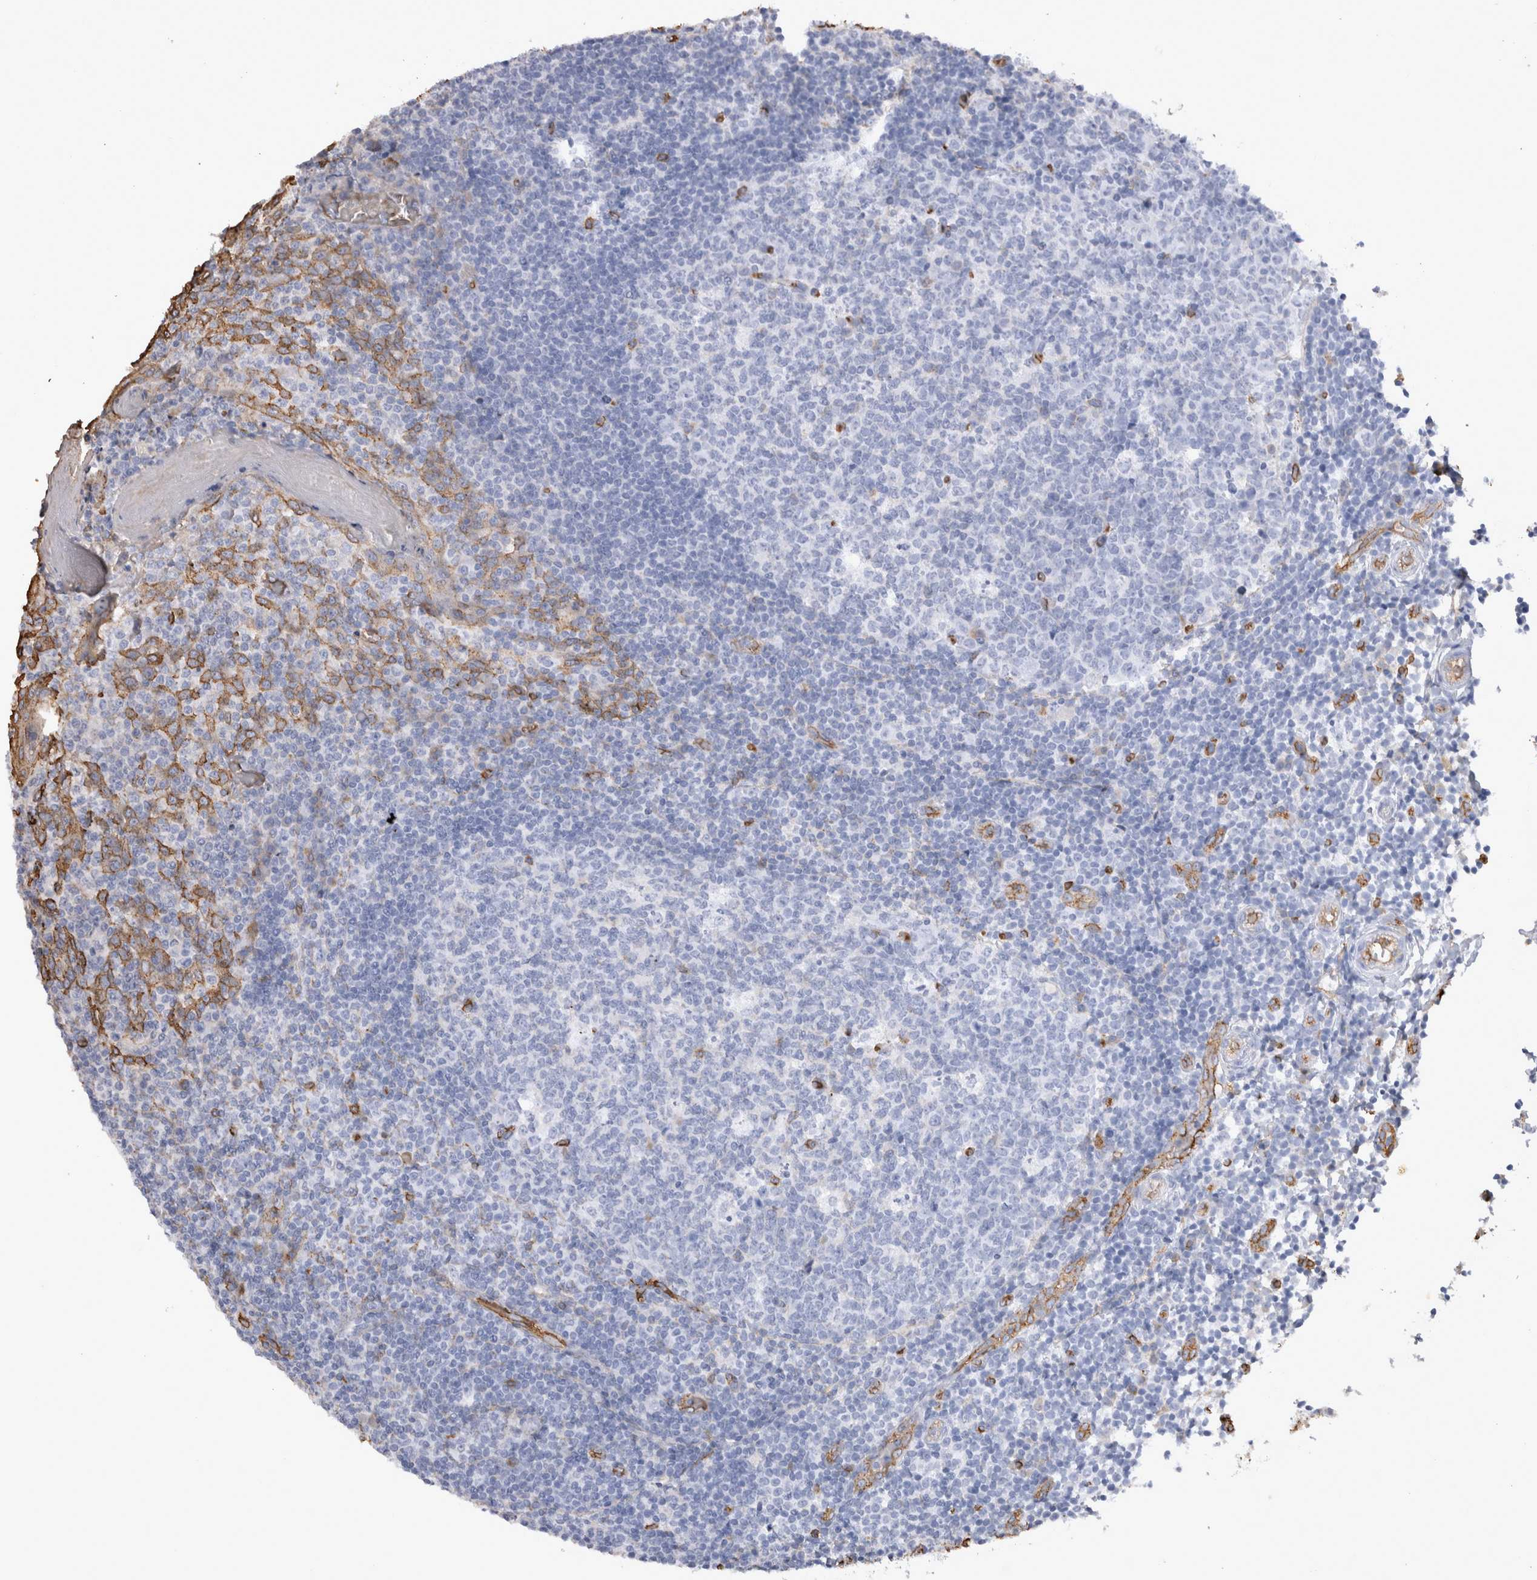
{"staining": {"intensity": "negative", "quantity": "none", "location": "none"}, "tissue": "tonsil", "cell_type": "Germinal center cells", "image_type": "normal", "snomed": [{"axis": "morphology", "description": "Normal tissue, NOS"}, {"axis": "topography", "description": "Tonsil"}], "caption": "Tonsil stained for a protein using immunohistochemistry (IHC) shows no expression germinal center cells.", "gene": "IL17RC", "patient": {"sex": "female", "age": 19}}